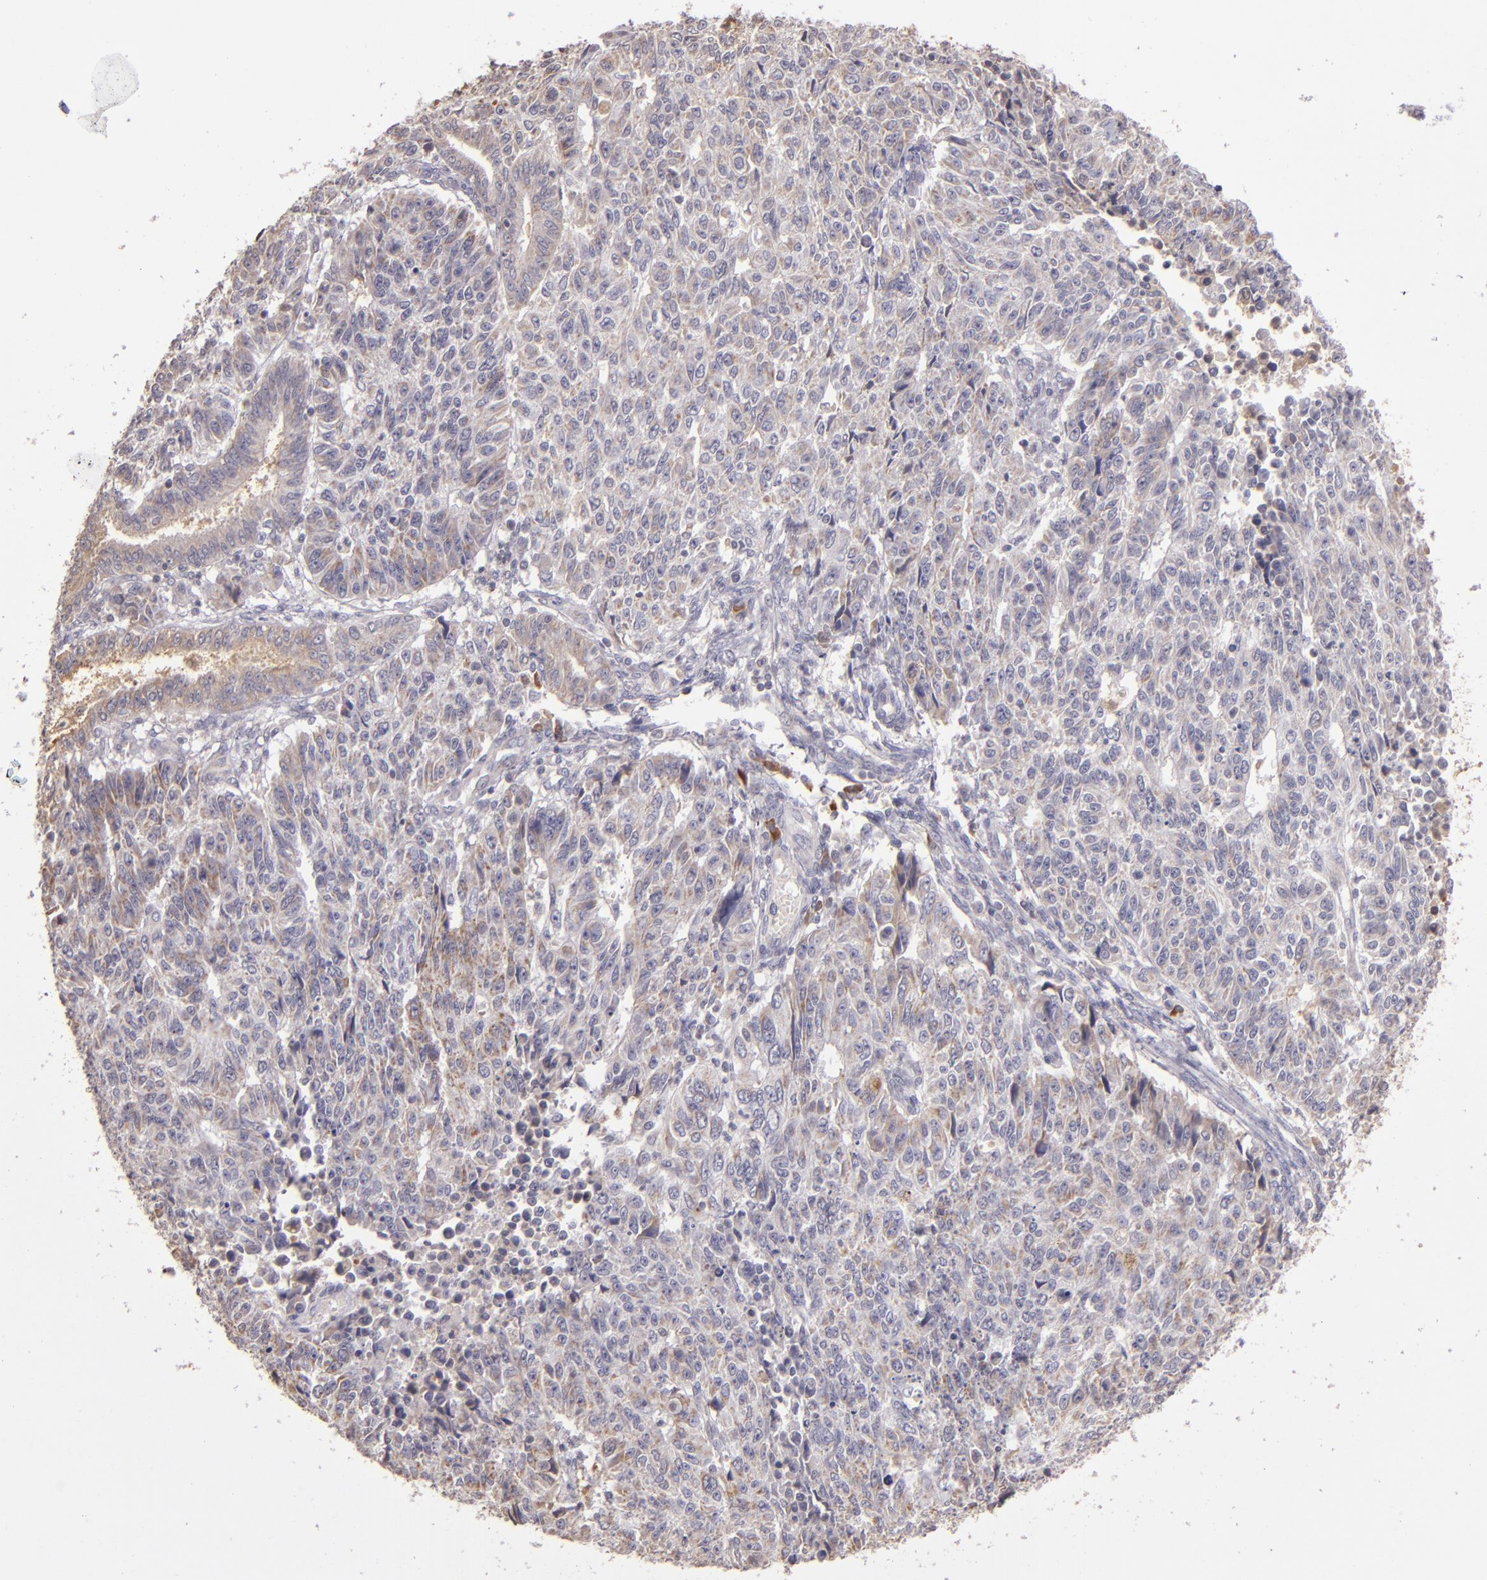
{"staining": {"intensity": "weak", "quantity": "25%-75%", "location": "cytoplasmic/membranous"}, "tissue": "endometrial cancer", "cell_type": "Tumor cells", "image_type": "cancer", "snomed": [{"axis": "morphology", "description": "Adenocarcinoma, NOS"}, {"axis": "topography", "description": "Endometrium"}], "caption": "Immunohistochemistry of human endometrial cancer (adenocarcinoma) shows low levels of weak cytoplasmic/membranous positivity in approximately 25%-75% of tumor cells.", "gene": "ABL1", "patient": {"sex": "female", "age": 42}}